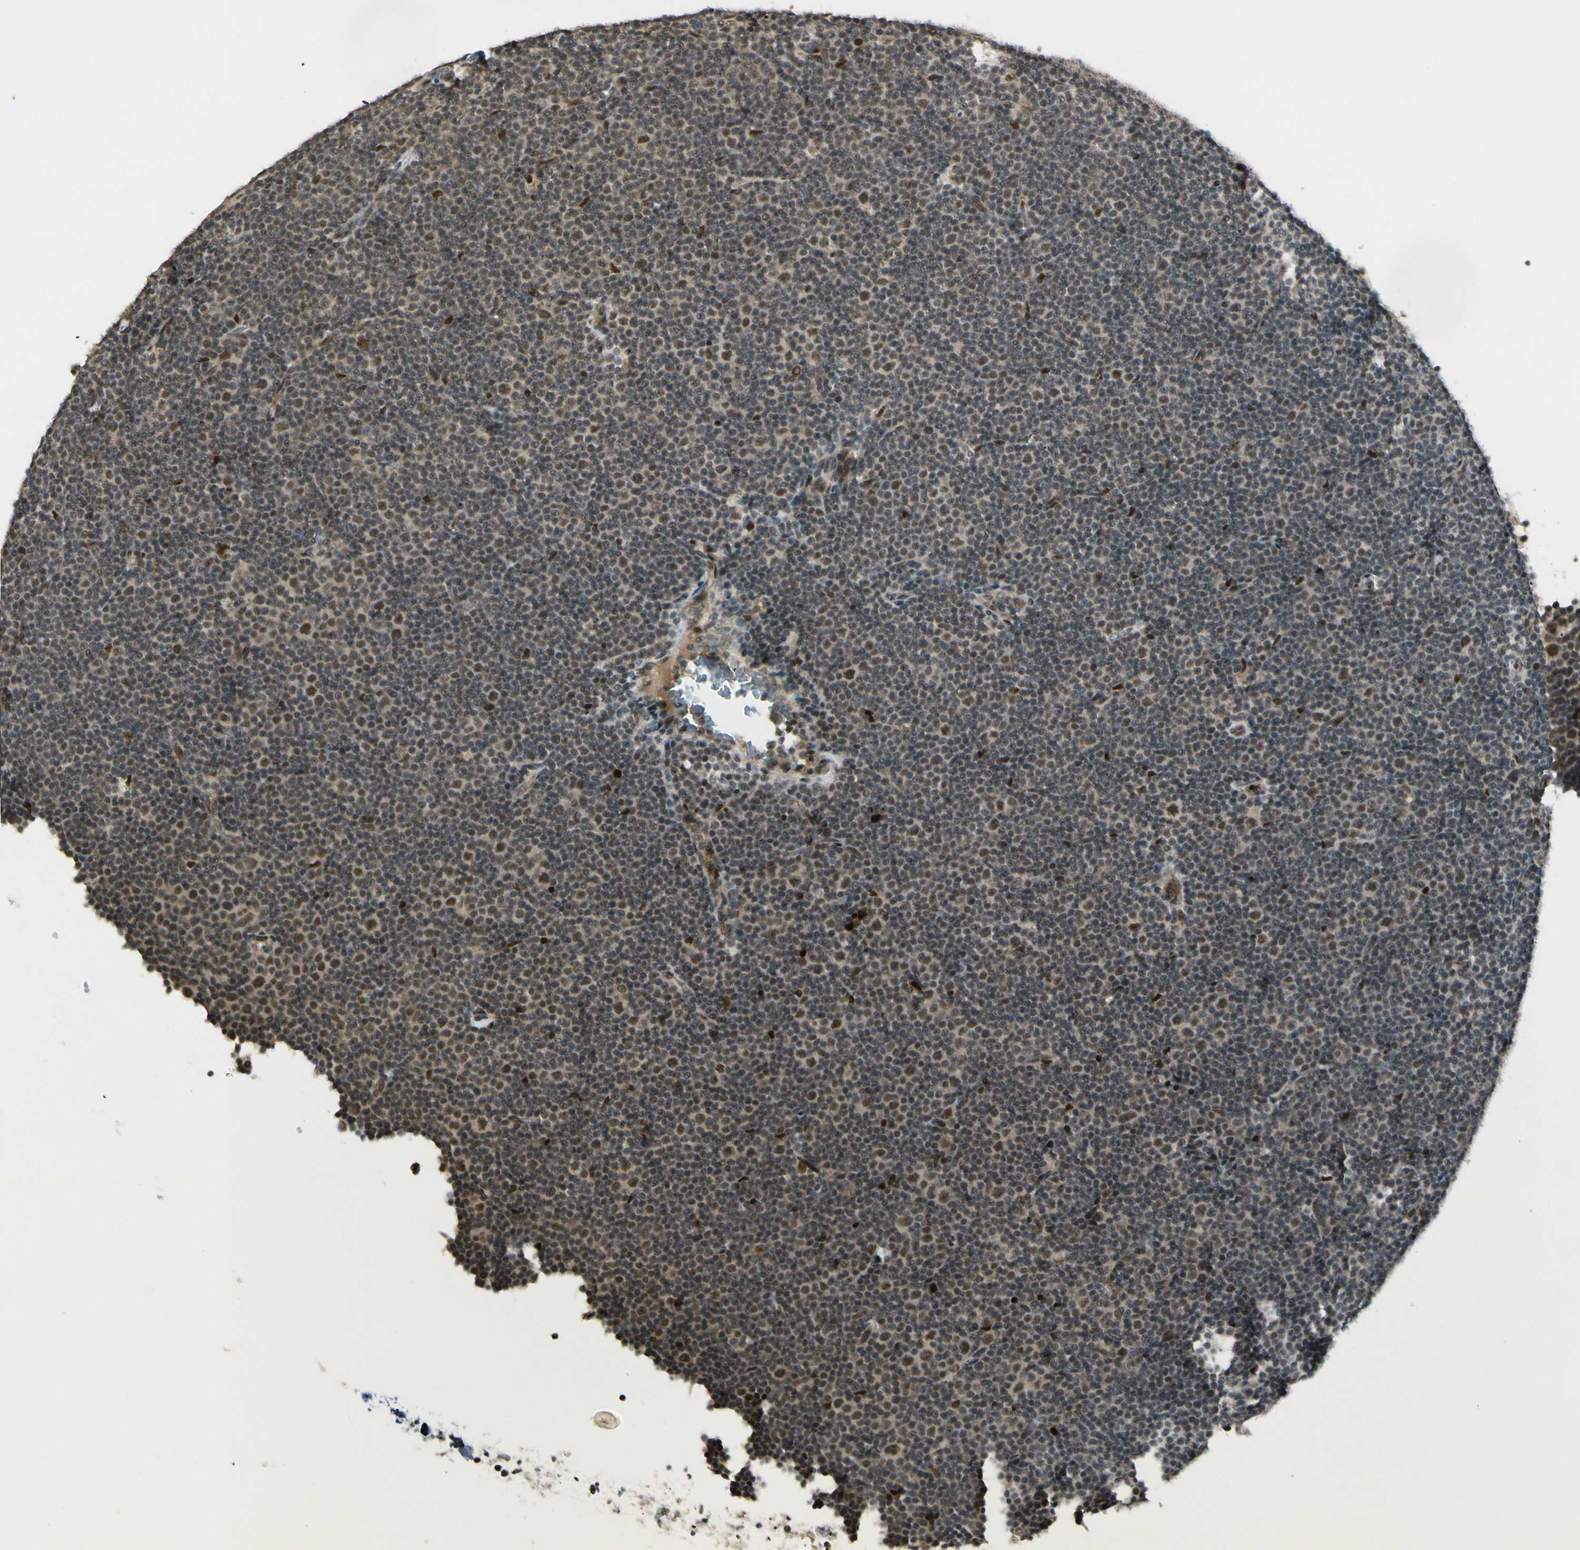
{"staining": {"intensity": "weak", "quantity": ">75%", "location": "nuclear"}, "tissue": "lymphoma", "cell_type": "Tumor cells", "image_type": "cancer", "snomed": [{"axis": "morphology", "description": "Malignant lymphoma, non-Hodgkin's type, Low grade"}, {"axis": "topography", "description": "Lymph node"}], "caption": "Human malignant lymphoma, non-Hodgkin's type (low-grade) stained with a brown dye shows weak nuclear positive staining in approximately >75% of tumor cells.", "gene": "CDK11A", "patient": {"sex": "female", "age": 67}}